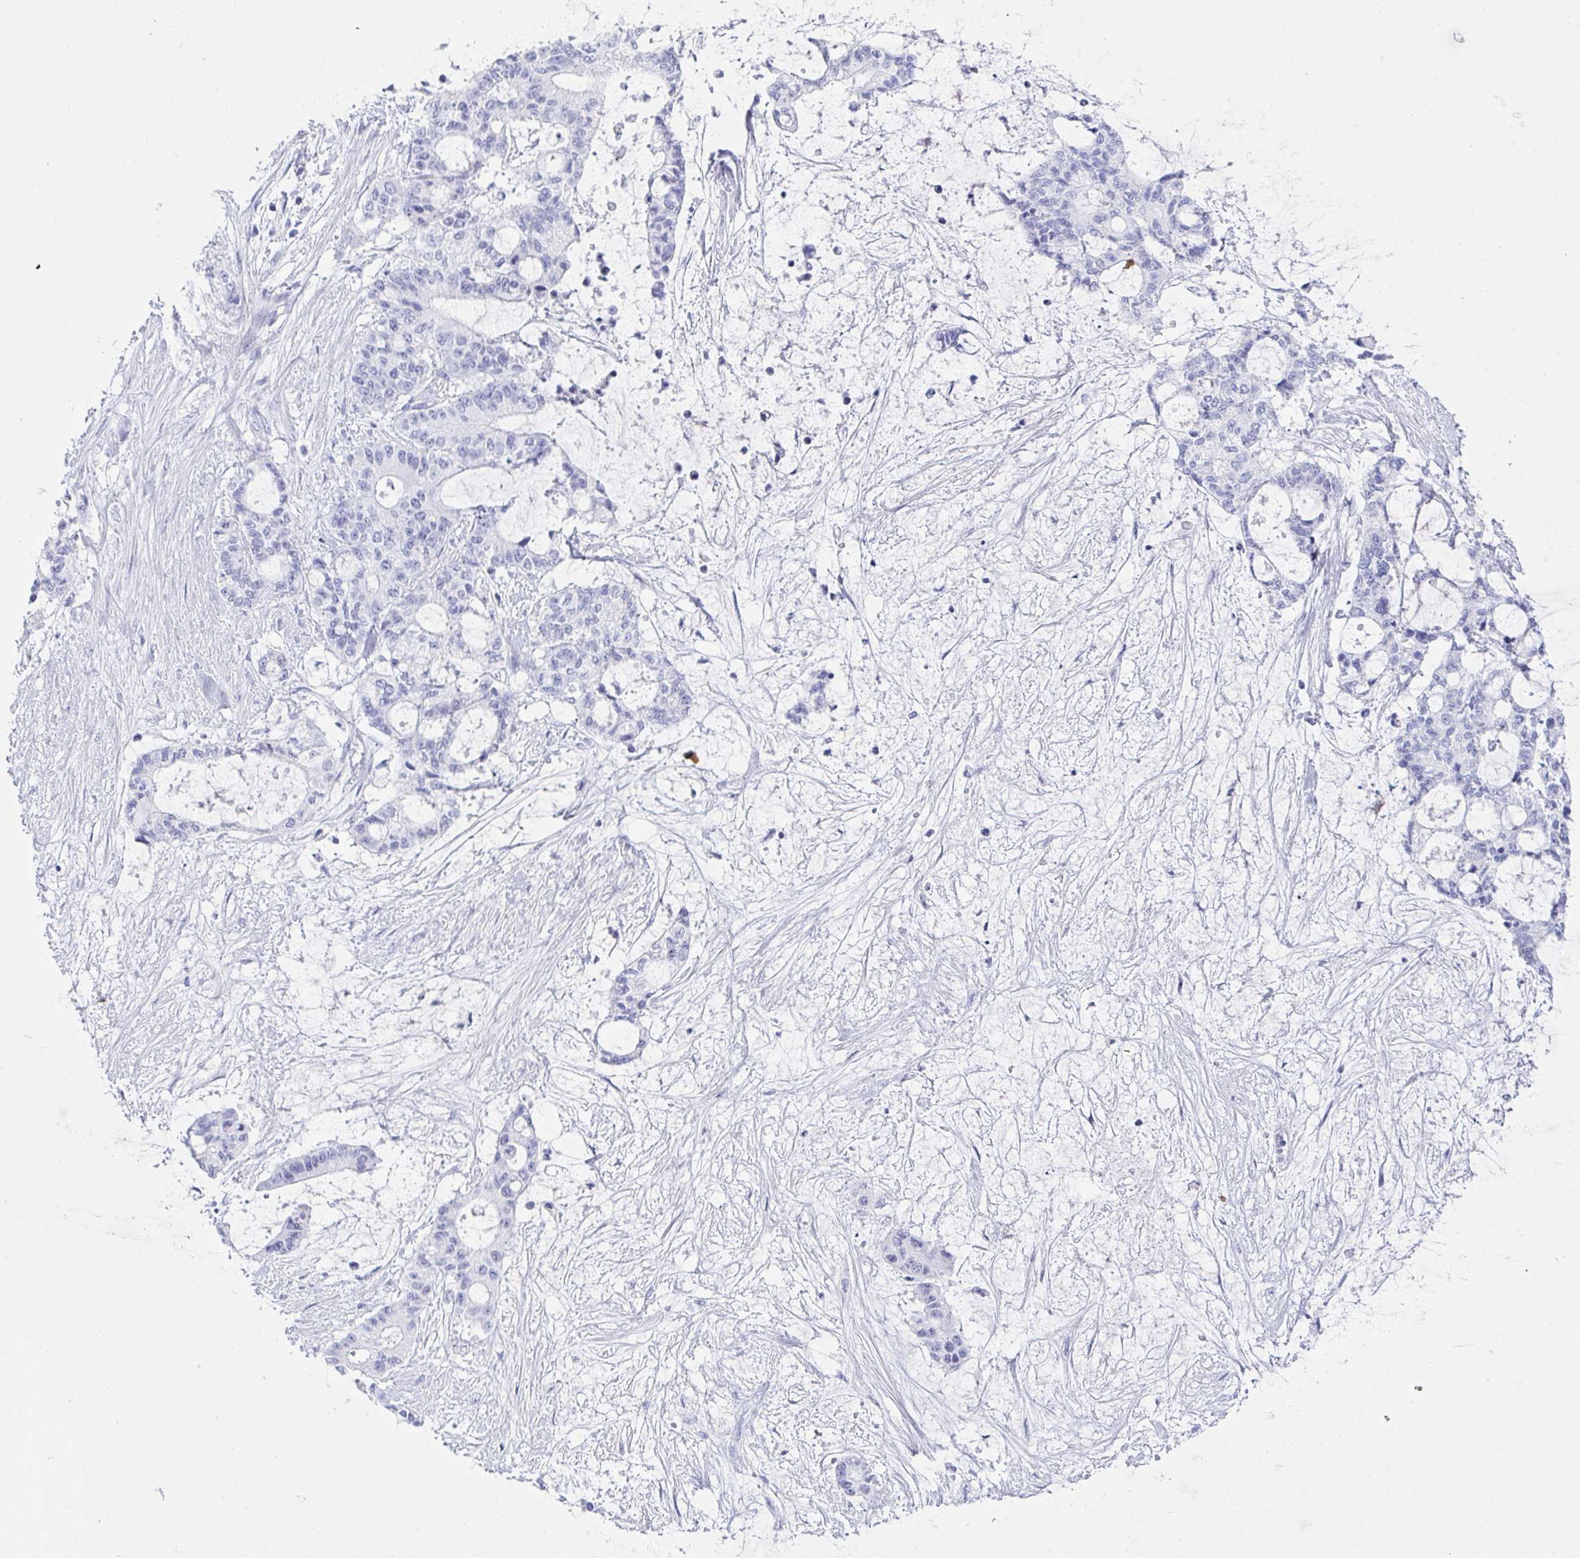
{"staining": {"intensity": "negative", "quantity": "none", "location": "none"}, "tissue": "liver cancer", "cell_type": "Tumor cells", "image_type": "cancer", "snomed": [{"axis": "morphology", "description": "Normal tissue, NOS"}, {"axis": "morphology", "description": "Cholangiocarcinoma"}, {"axis": "topography", "description": "Liver"}, {"axis": "topography", "description": "Peripheral nerve tissue"}], "caption": "Immunohistochemical staining of human liver cancer reveals no significant staining in tumor cells.", "gene": "ZG16B", "patient": {"sex": "female", "age": 73}}